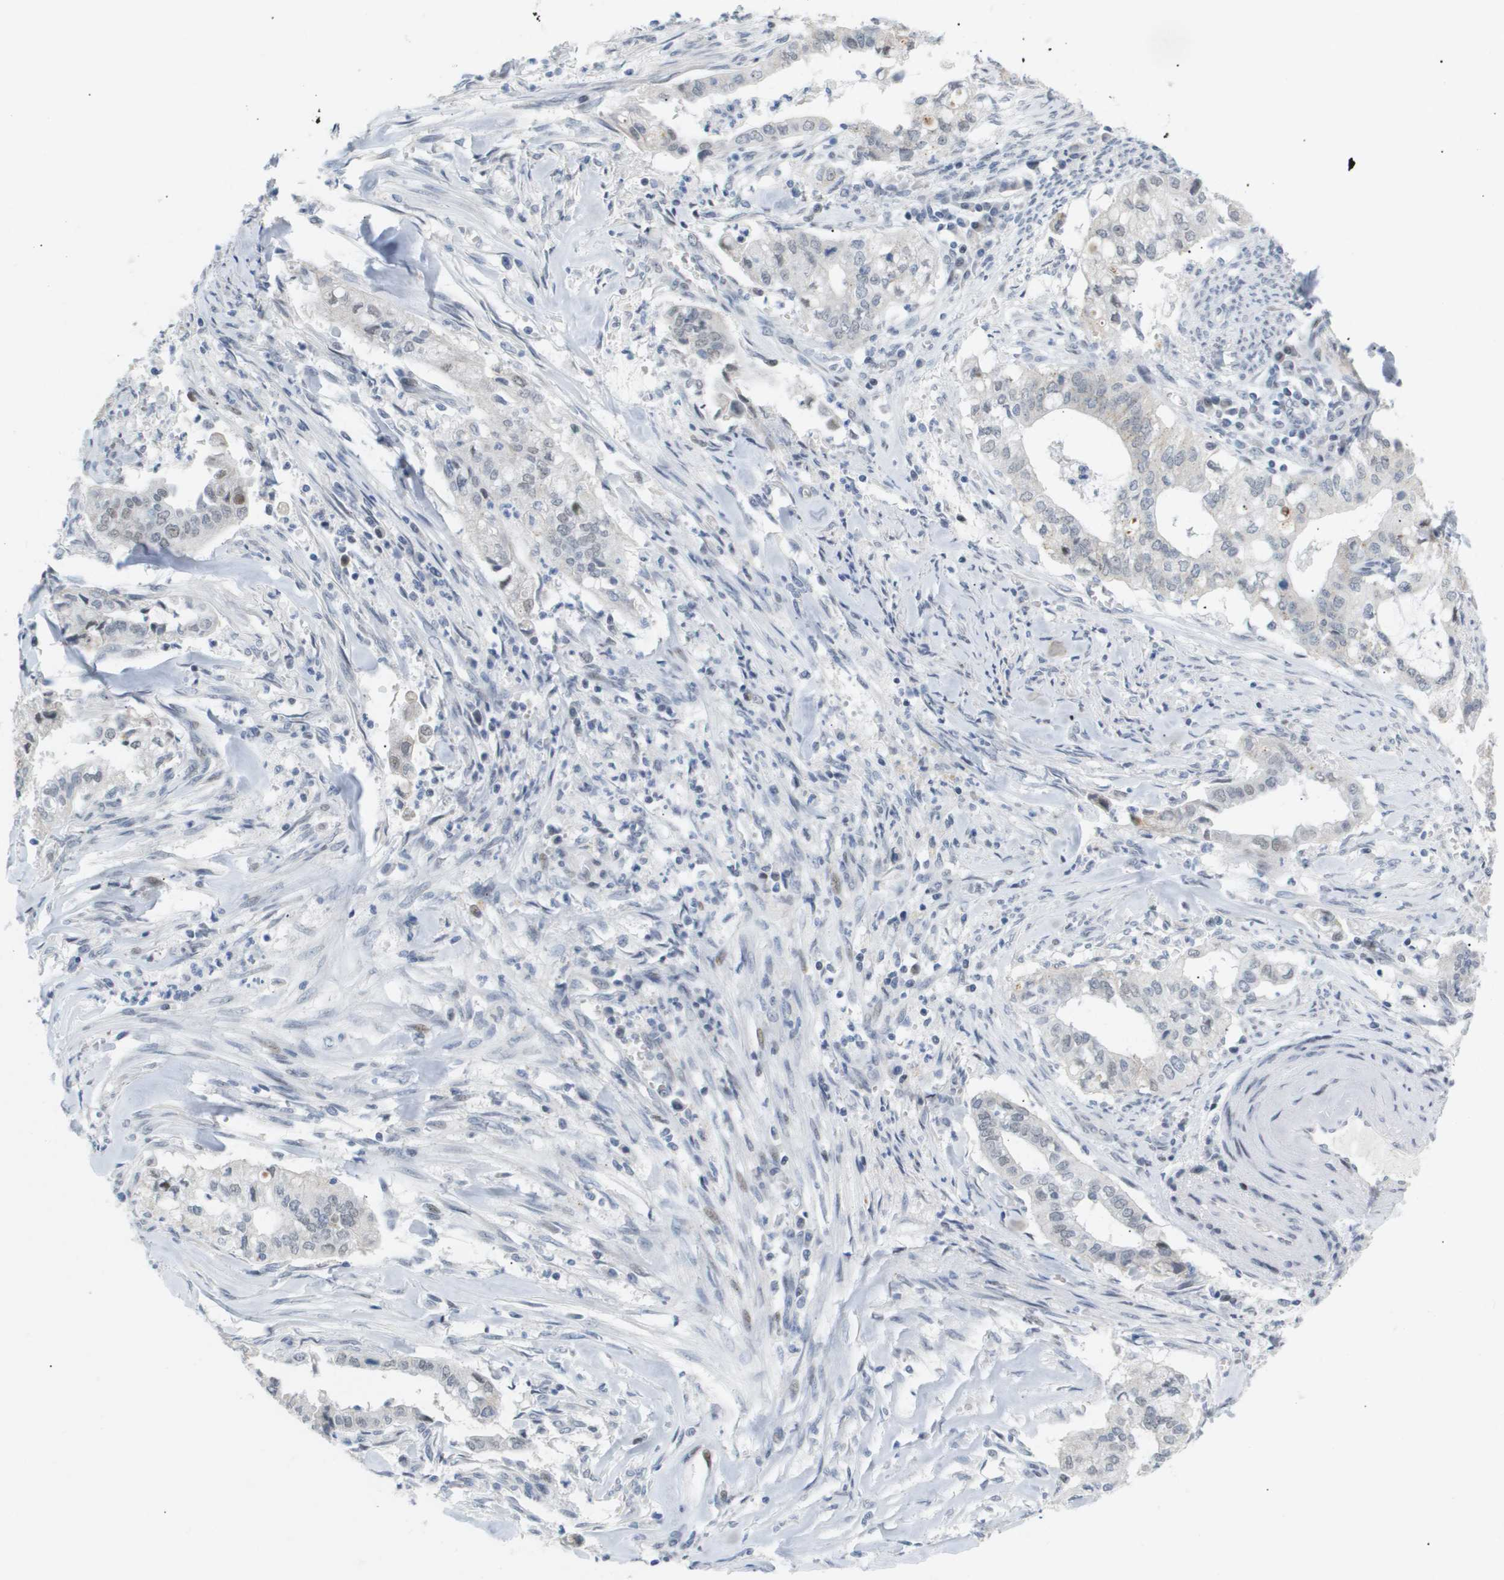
{"staining": {"intensity": "negative", "quantity": "none", "location": "none"}, "tissue": "cervical cancer", "cell_type": "Tumor cells", "image_type": "cancer", "snomed": [{"axis": "morphology", "description": "Adenocarcinoma, NOS"}, {"axis": "topography", "description": "Cervix"}], "caption": "This is an immunohistochemistry histopathology image of human cervical adenocarcinoma. There is no expression in tumor cells.", "gene": "PPARD", "patient": {"sex": "female", "age": 44}}